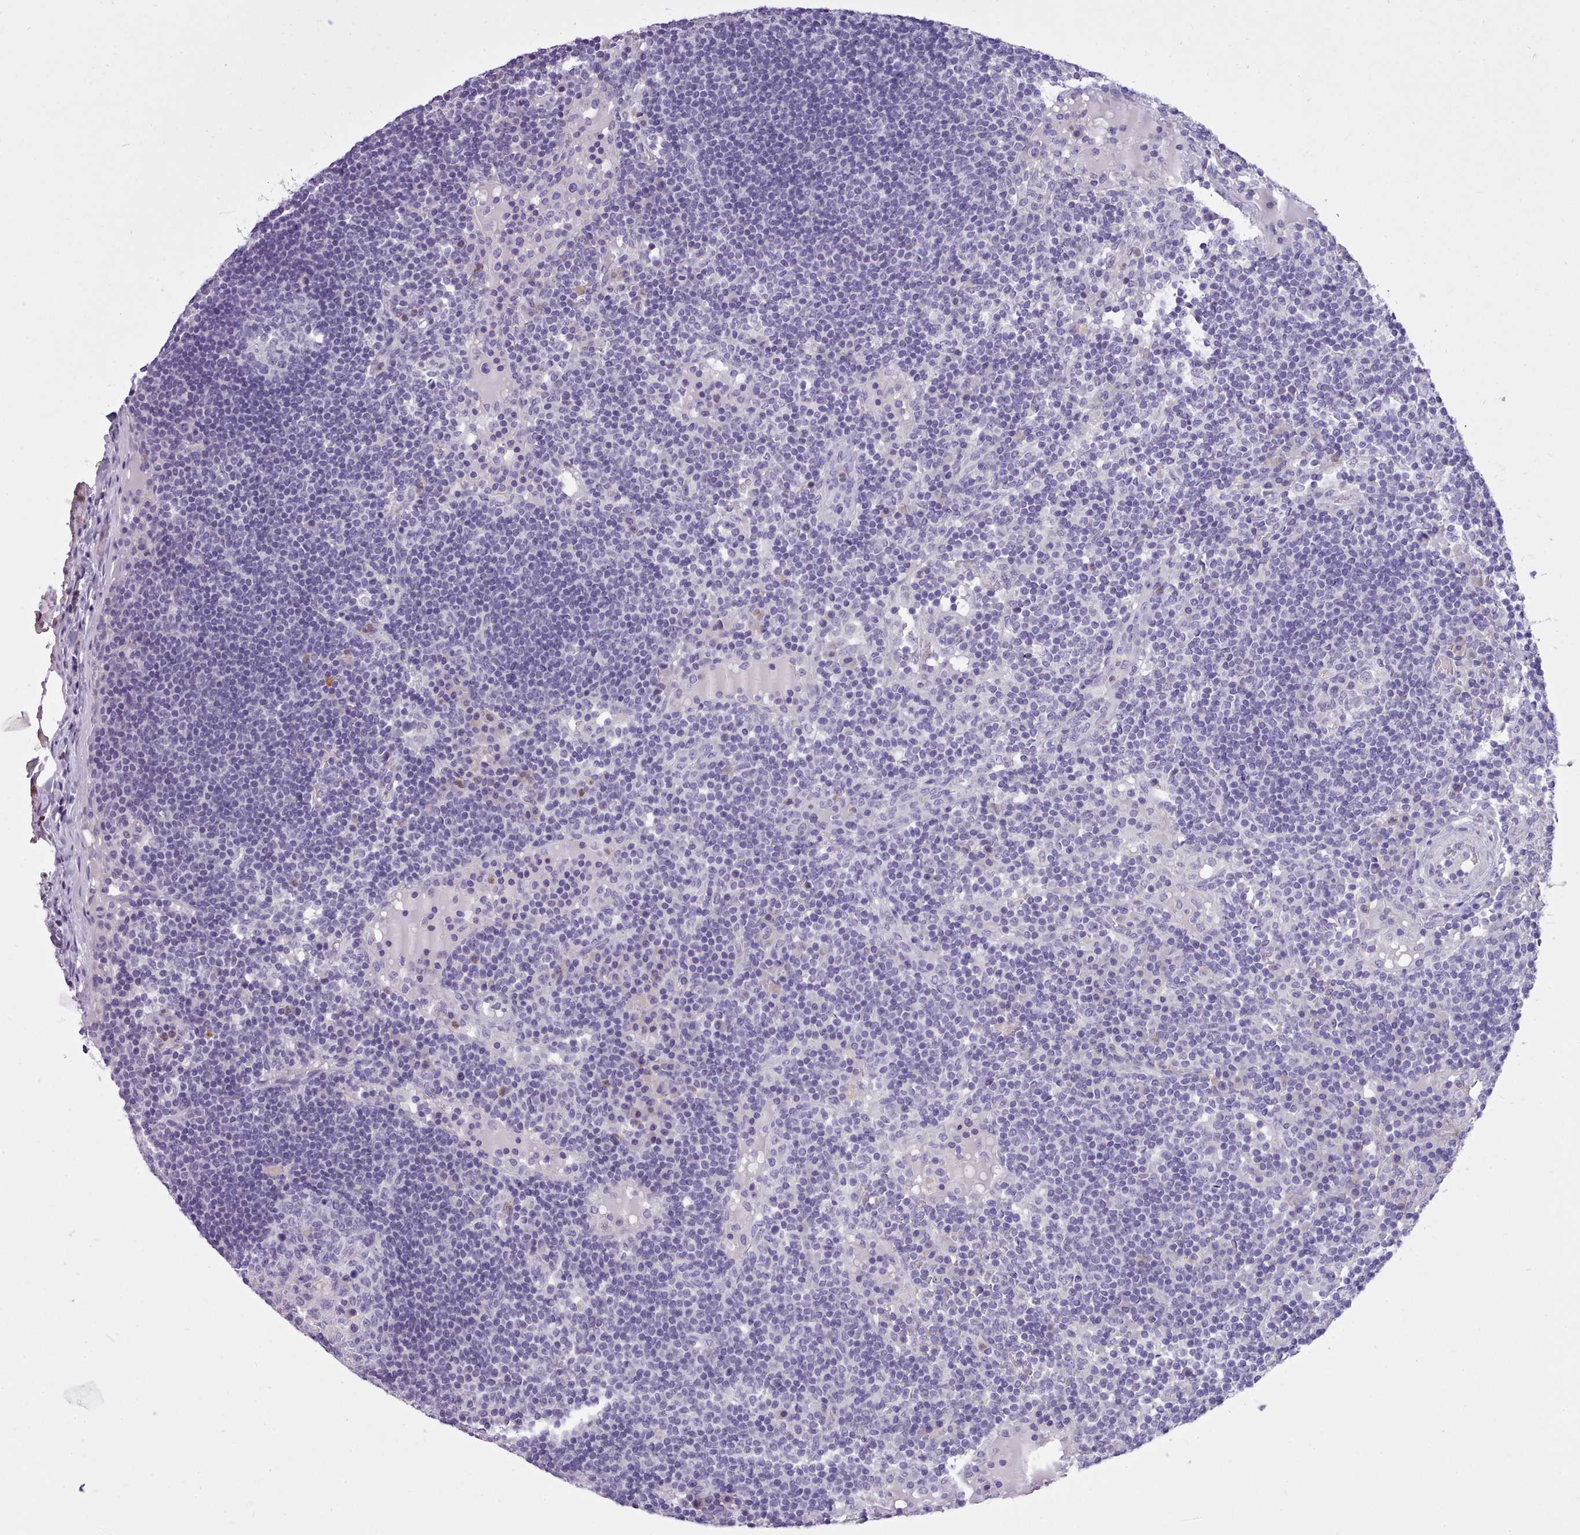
{"staining": {"intensity": "negative", "quantity": "none", "location": "none"}, "tissue": "lymph node", "cell_type": "Germinal center cells", "image_type": "normal", "snomed": [{"axis": "morphology", "description": "Normal tissue, NOS"}, {"axis": "topography", "description": "Lymph node"}], "caption": "An IHC photomicrograph of benign lymph node is shown. There is no staining in germinal center cells of lymph node.", "gene": "CYP2A13", "patient": {"sex": "male", "age": 53}}